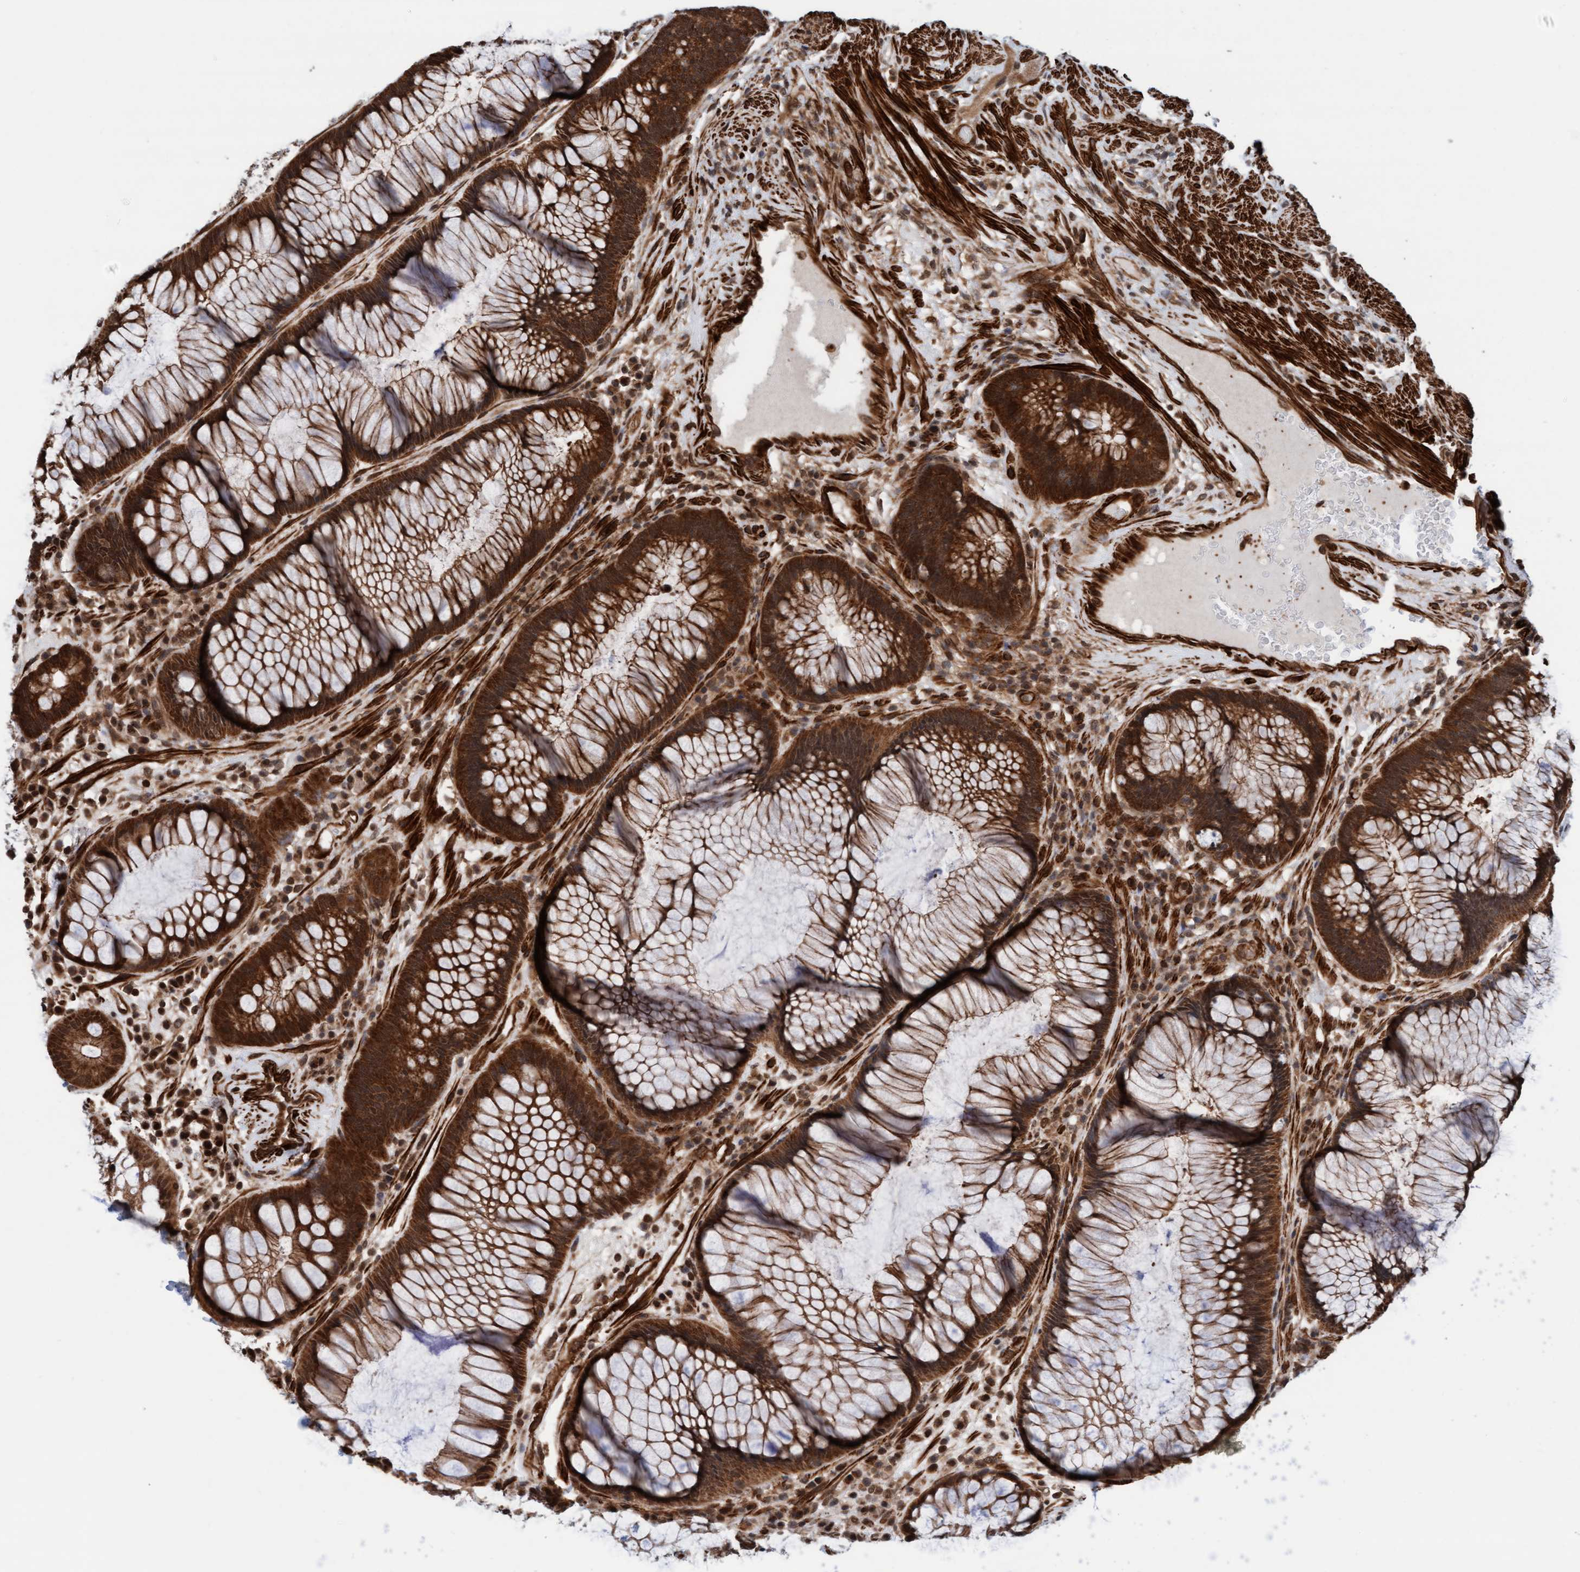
{"staining": {"intensity": "strong", "quantity": ">75%", "location": "cytoplasmic/membranous"}, "tissue": "rectum", "cell_type": "Glandular cells", "image_type": "normal", "snomed": [{"axis": "morphology", "description": "Normal tissue, NOS"}, {"axis": "topography", "description": "Rectum"}], "caption": "Strong cytoplasmic/membranous protein positivity is identified in about >75% of glandular cells in rectum.", "gene": "STXBP4", "patient": {"sex": "male", "age": 51}}